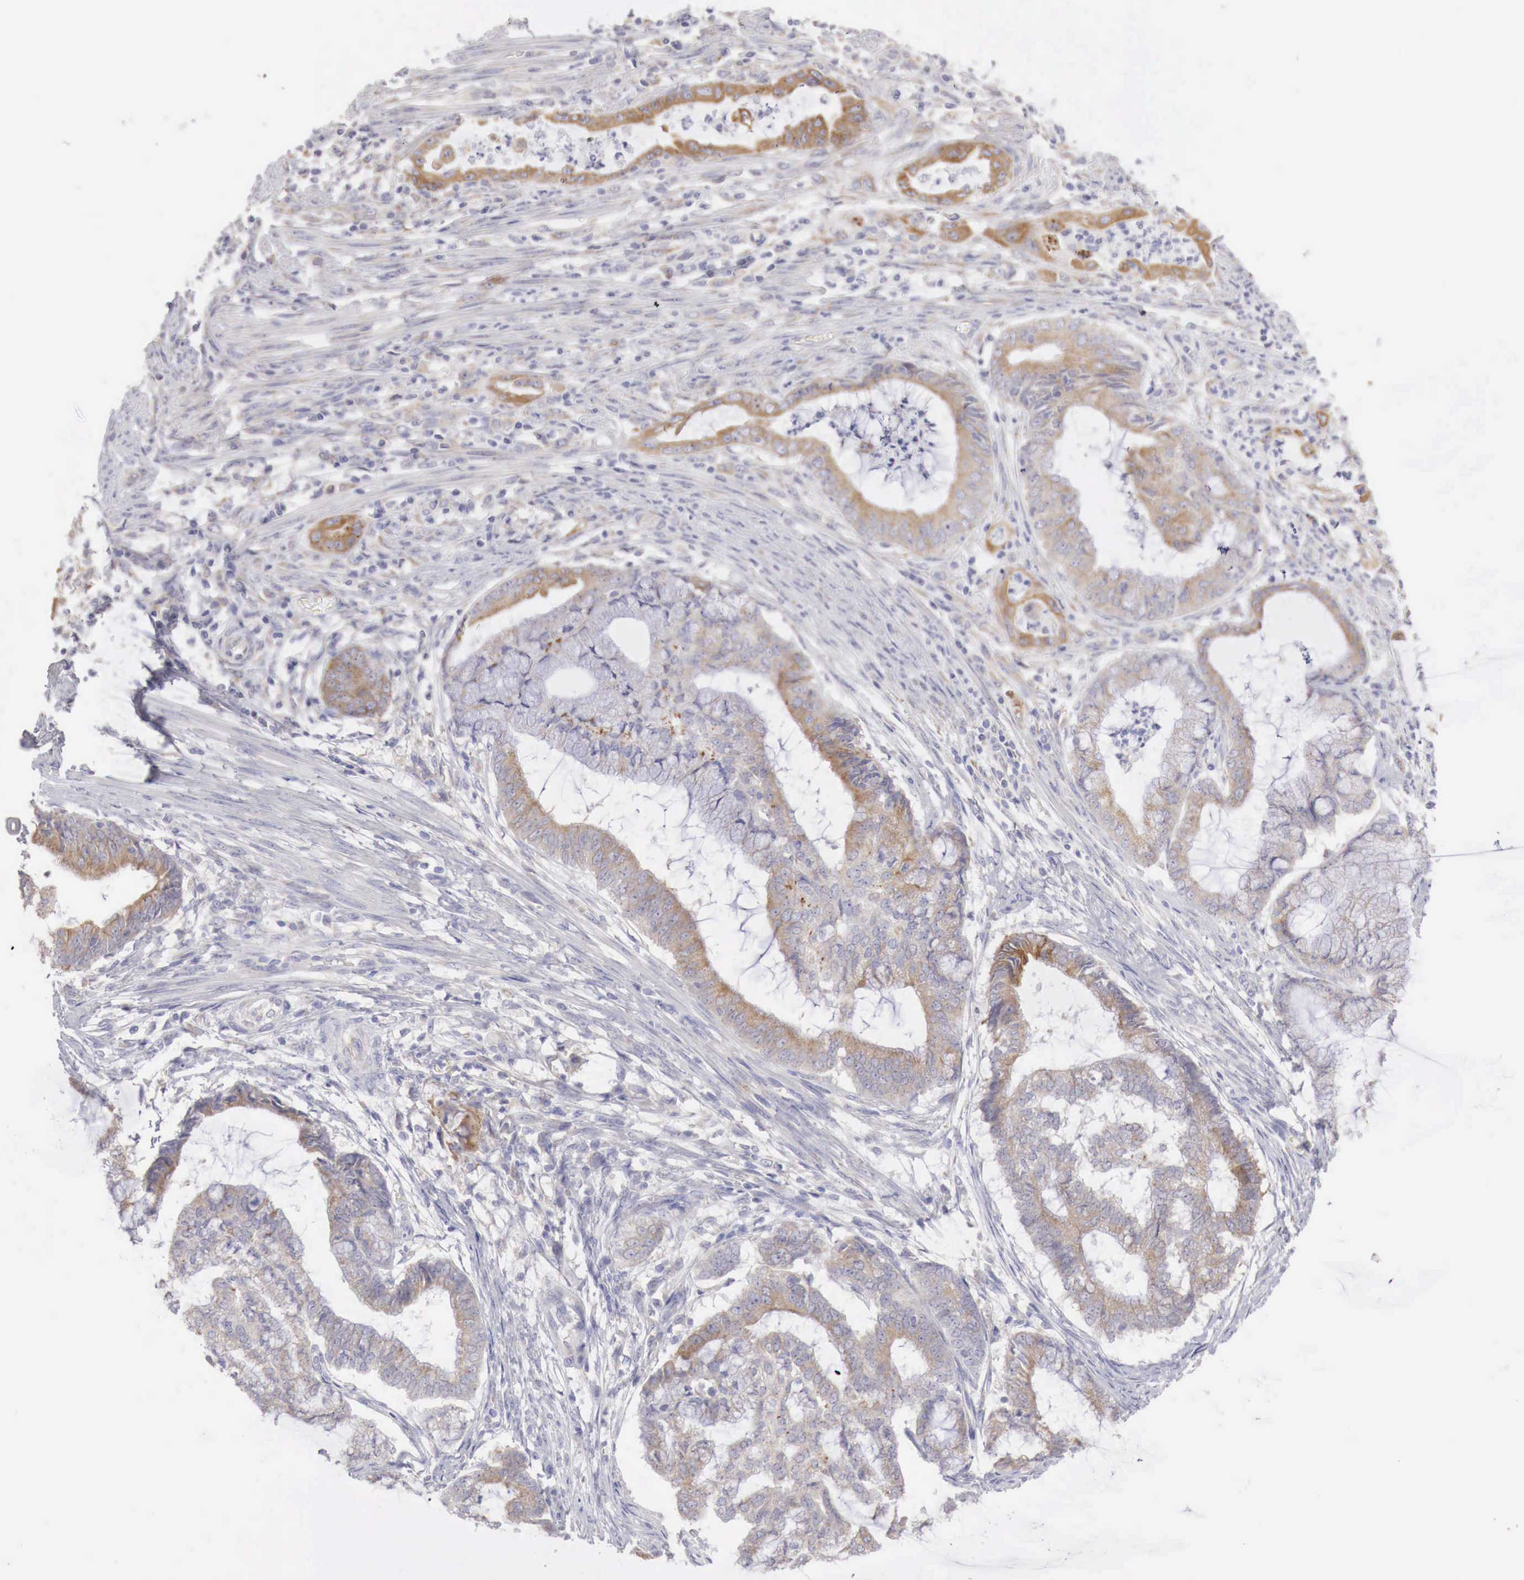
{"staining": {"intensity": "weak", "quantity": "25%-75%", "location": "cytoplasmic/membranous"}, "tissue": "endometrial cancer", "cell_type": "Tumor cells", "image_type": "cancer", "snomed": [{"axis": "morphology", "description": "Adenocarcinoma, NOS"}, {"axis": "topography", "description": "Endometrium"}], "caption": "This is a photomicrograph of IHC staining of endometrial cancer (adenocarcinoma), which shows weak positivity in the cytoplasmic/membranous of tumor cells.", "gene": "NSDHL", "patient": {"sex": "female", "age": 63}}